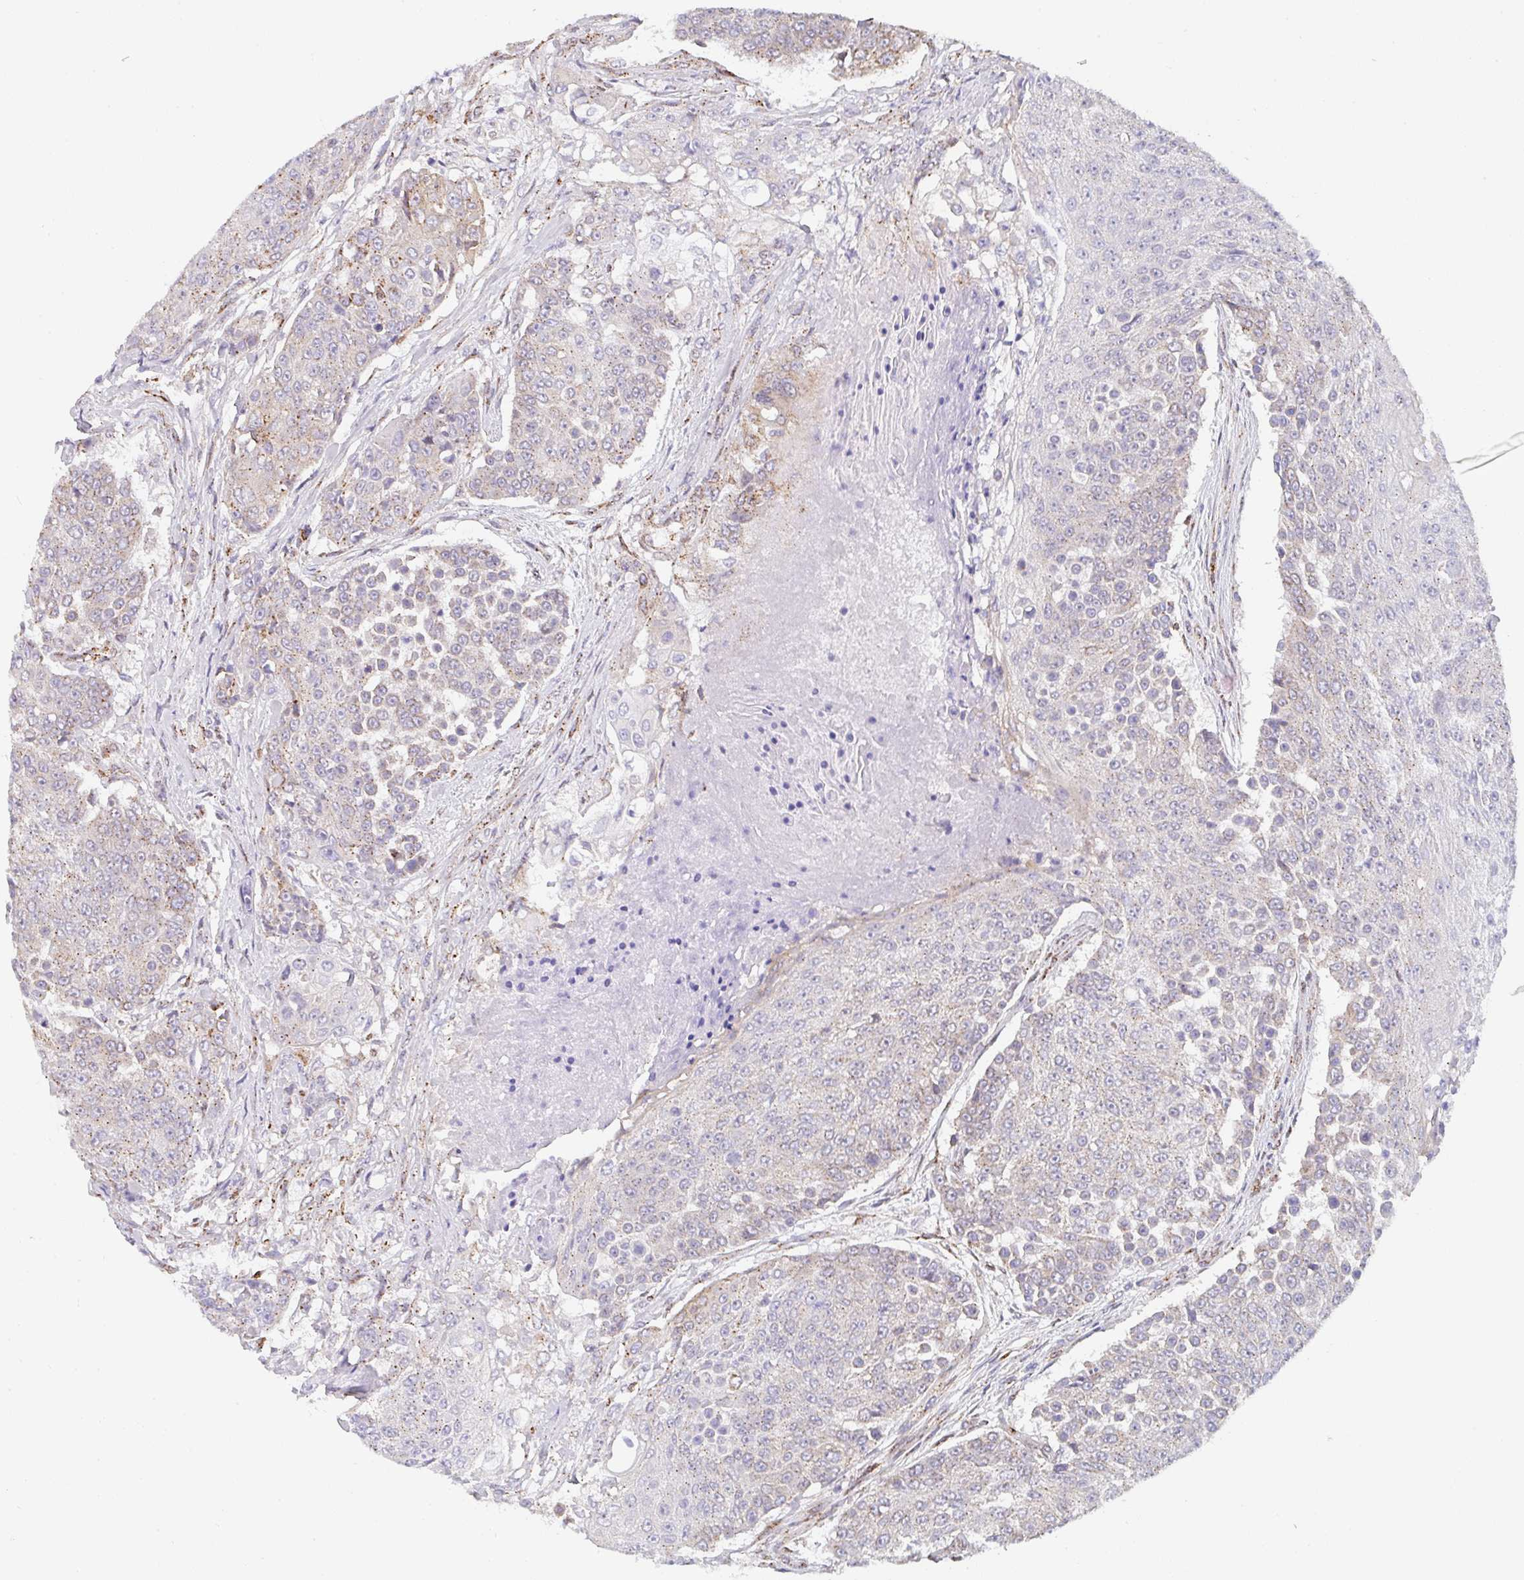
{"staining": {"intensity": "weak", "quantity": "25%-75%", "location": "cytoplasmic/membranous"}, "tissue": "urothelial cancer", "cell_type": "Tumor cells", "image_type": "cancer", "snomed": [{"axis": "morphology", "description": "Urothelial carcinoma, High grade"}, {"axis": "topography", "description": "Urinary bladder"}], "caption": "Brown immunohistochemical staining in human high-grade urothelial carcinoma shows weak cytoplasmic/membranous expression in approximately 25%-75% of tumor cells.", "gene": "PROSER3", "patient": {"sex": "female", "age": 63}}